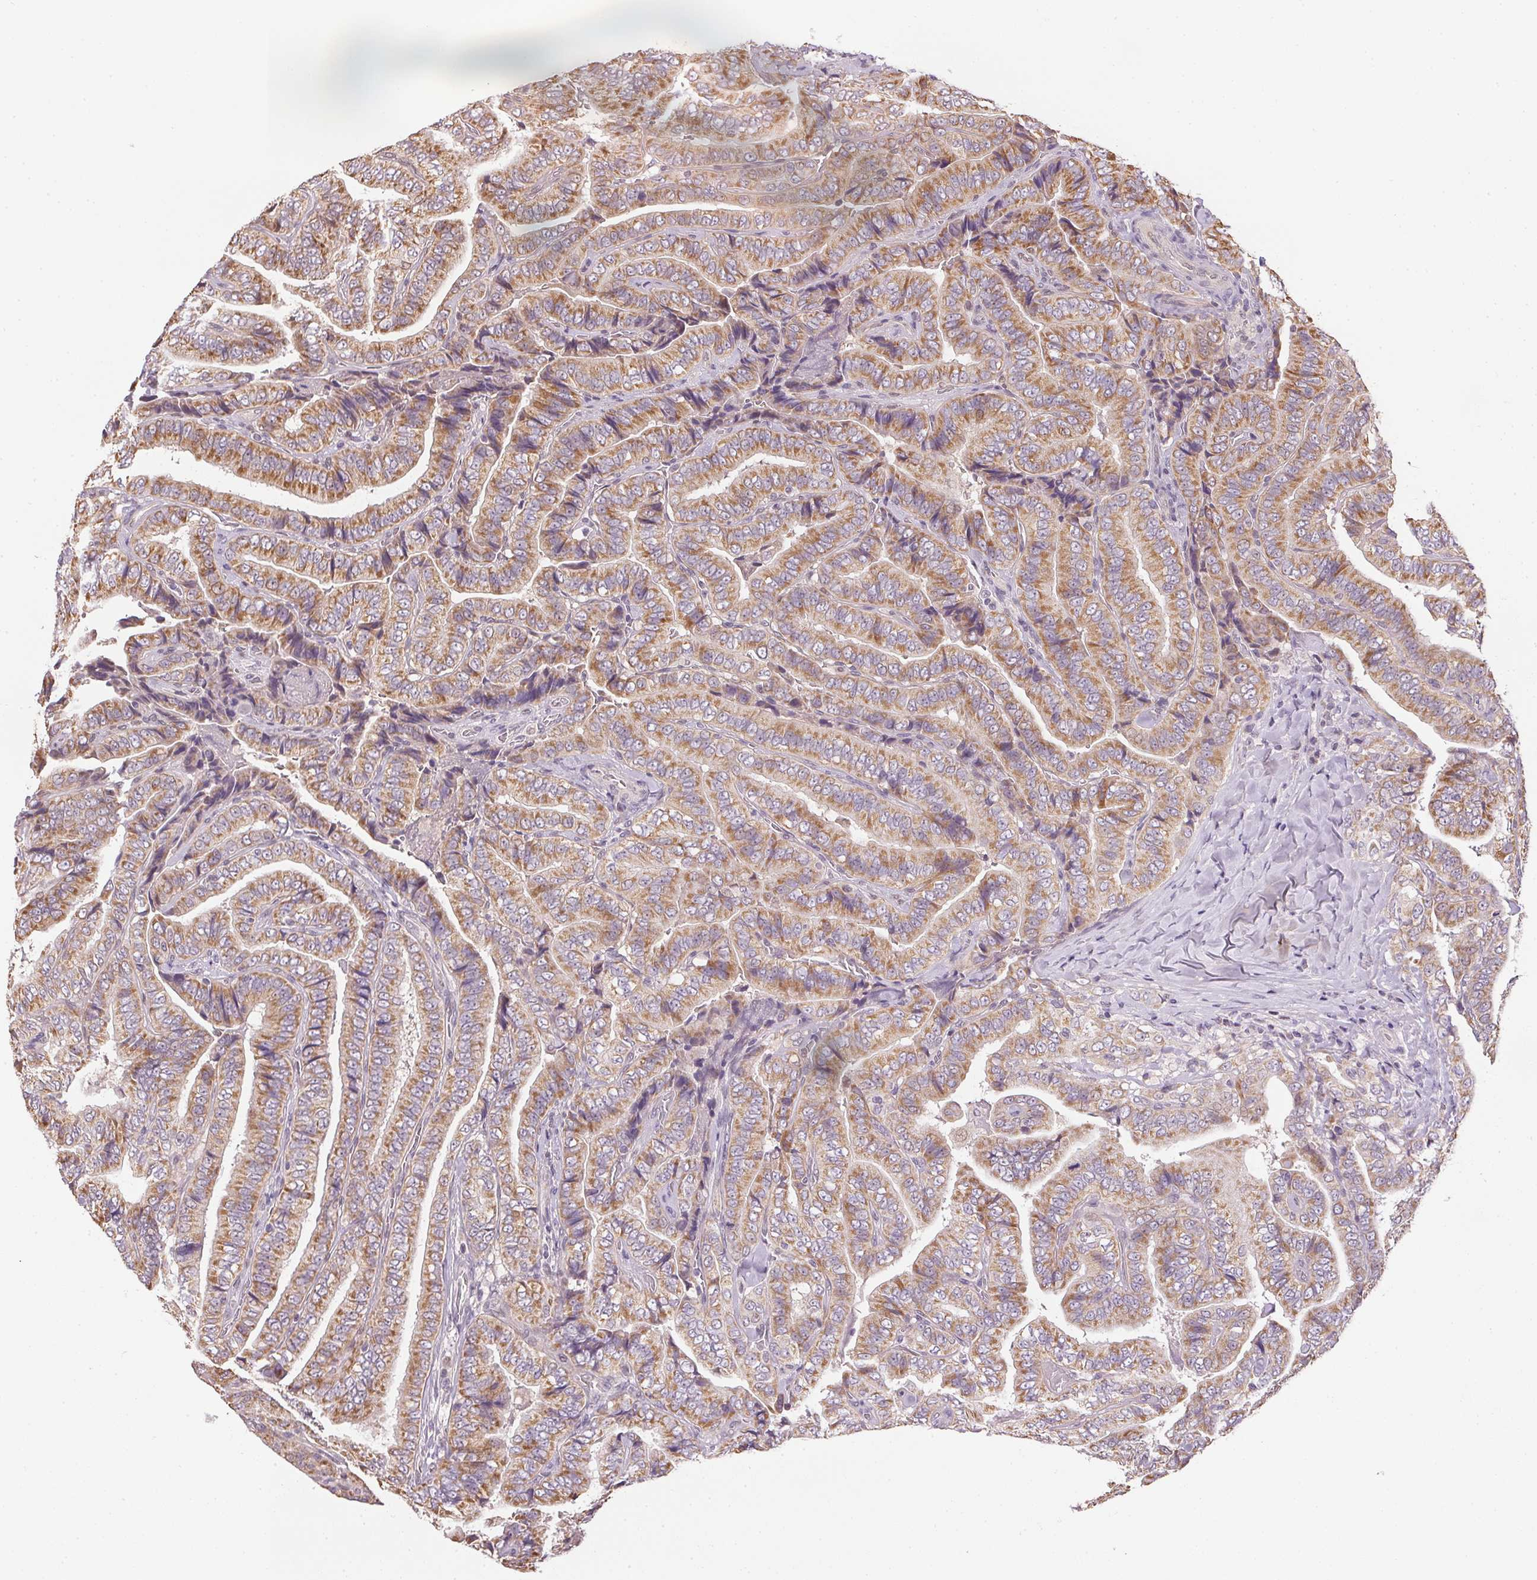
{"staining": {"intensity": "moderate", "quantity": ">75%", "location": "cytoplasmic/membranous"}, "tissue": "thyroid cancer", "cell_type": "Tumor cells", "image_type": "cancer", "snomed": [{"axis": "morphology", "description": "Papillary adenocarcinoma, NOS"}, {"axis": "topography", "description": "Thyroid gland"}], "caption": "Immunohistochemical staining of human thyroid cancer (papillary adenocarcinoma) displays medium levels of moderate cytoplasmic/membranous expression in about >75% of tumor cells.", "gene": "SC5D", "patient": {"sex": "male", "age": 61}}